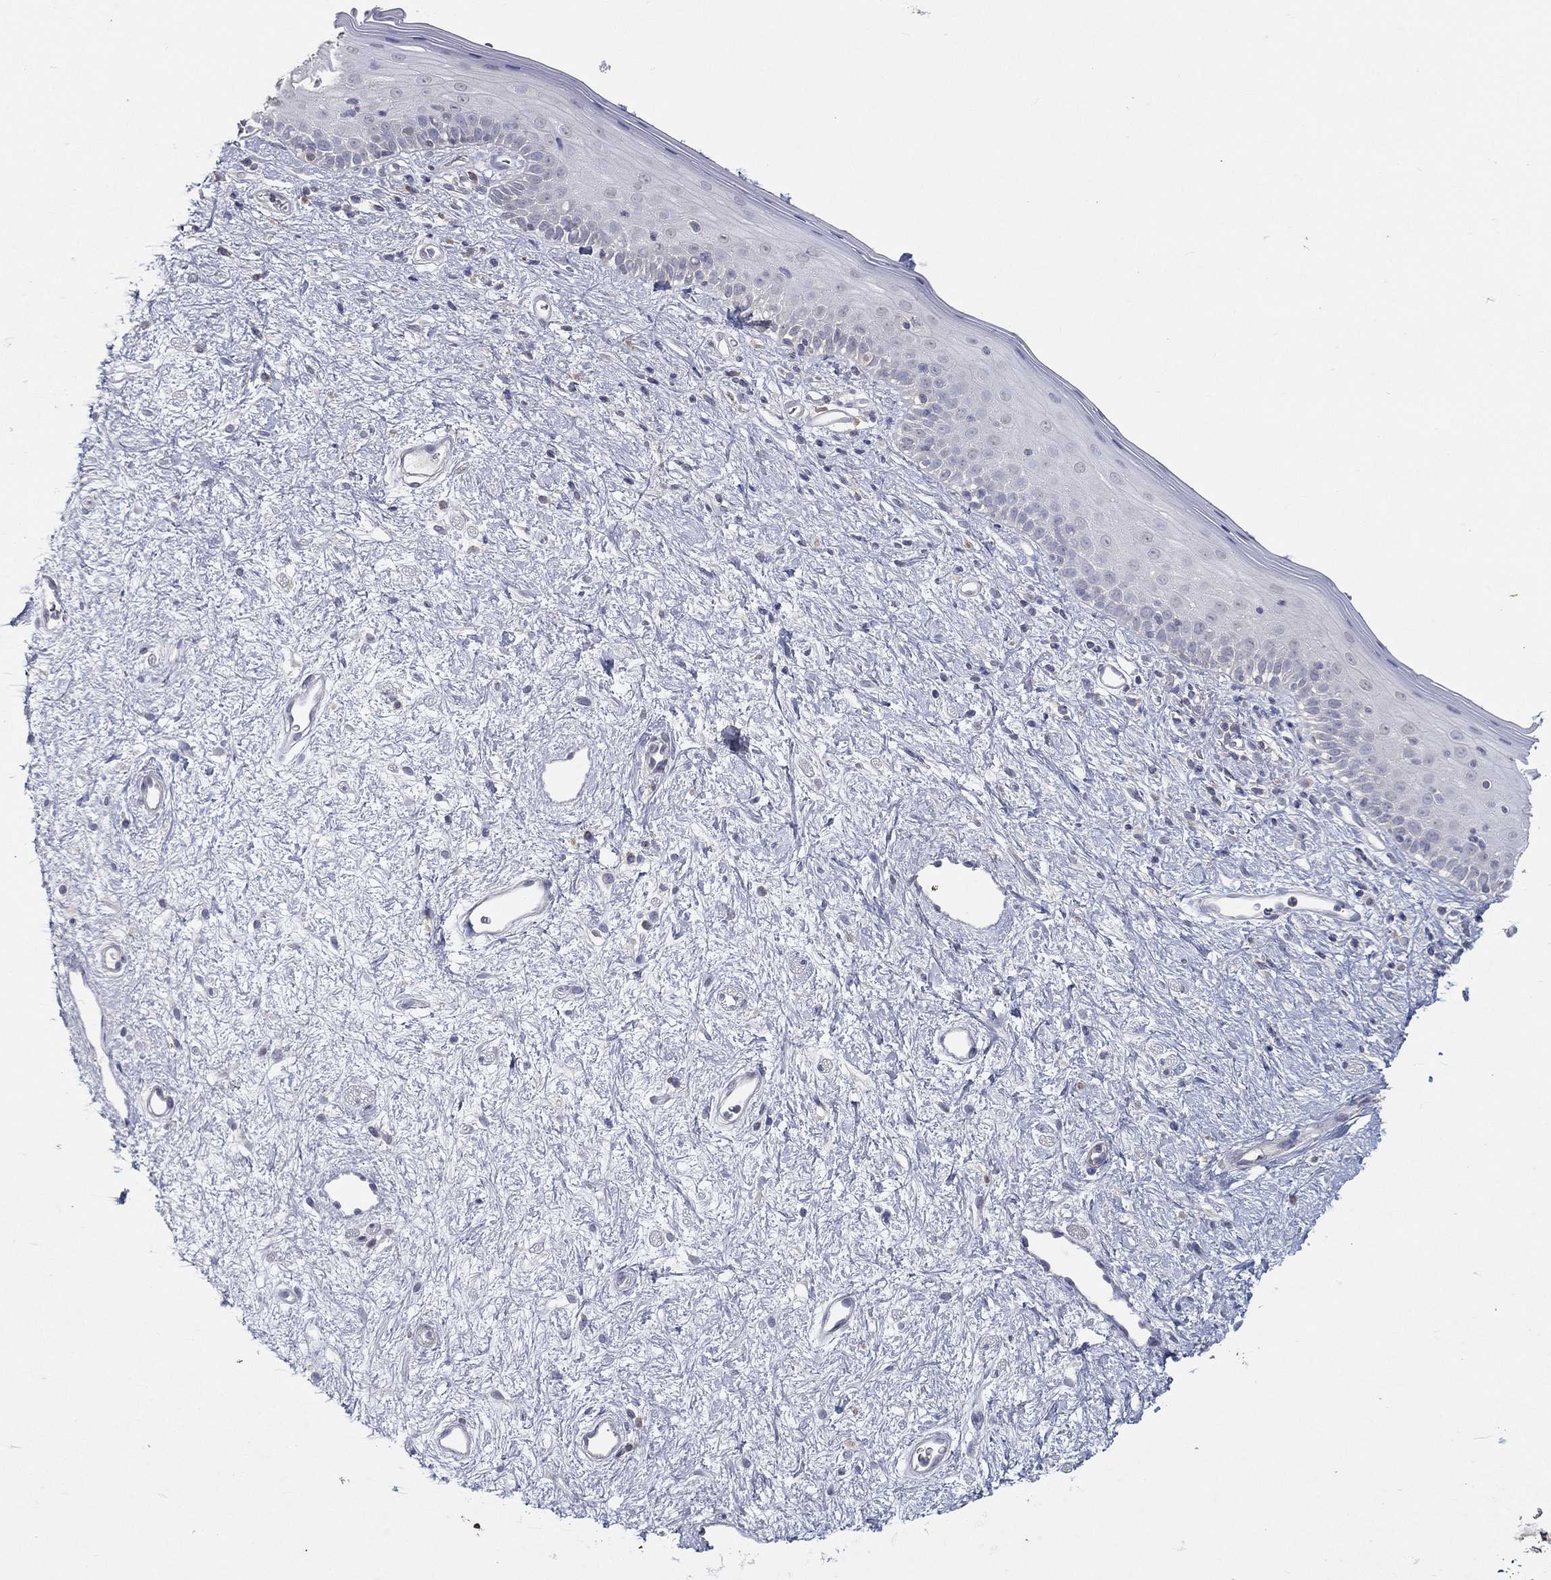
{"staining": {"intensity": "negative", "quantity": "none", "location": "none"}, "tissue": "vagina", "cell_type": "Squamous epithelial cells", "image_type": "normal", "snomed": [{"axis": "morphology", "description": "Normal tissue, NOS"}, {"axis": "topography", "description": "Vagina"}], "caption": "IHC photomicrograph of benign vagina stained for a protein (brown), which demonstrates no positivity in squamous epithelial cells.", "gene": "PCSK1", "patient": {"sex": "female", "age": 47}}